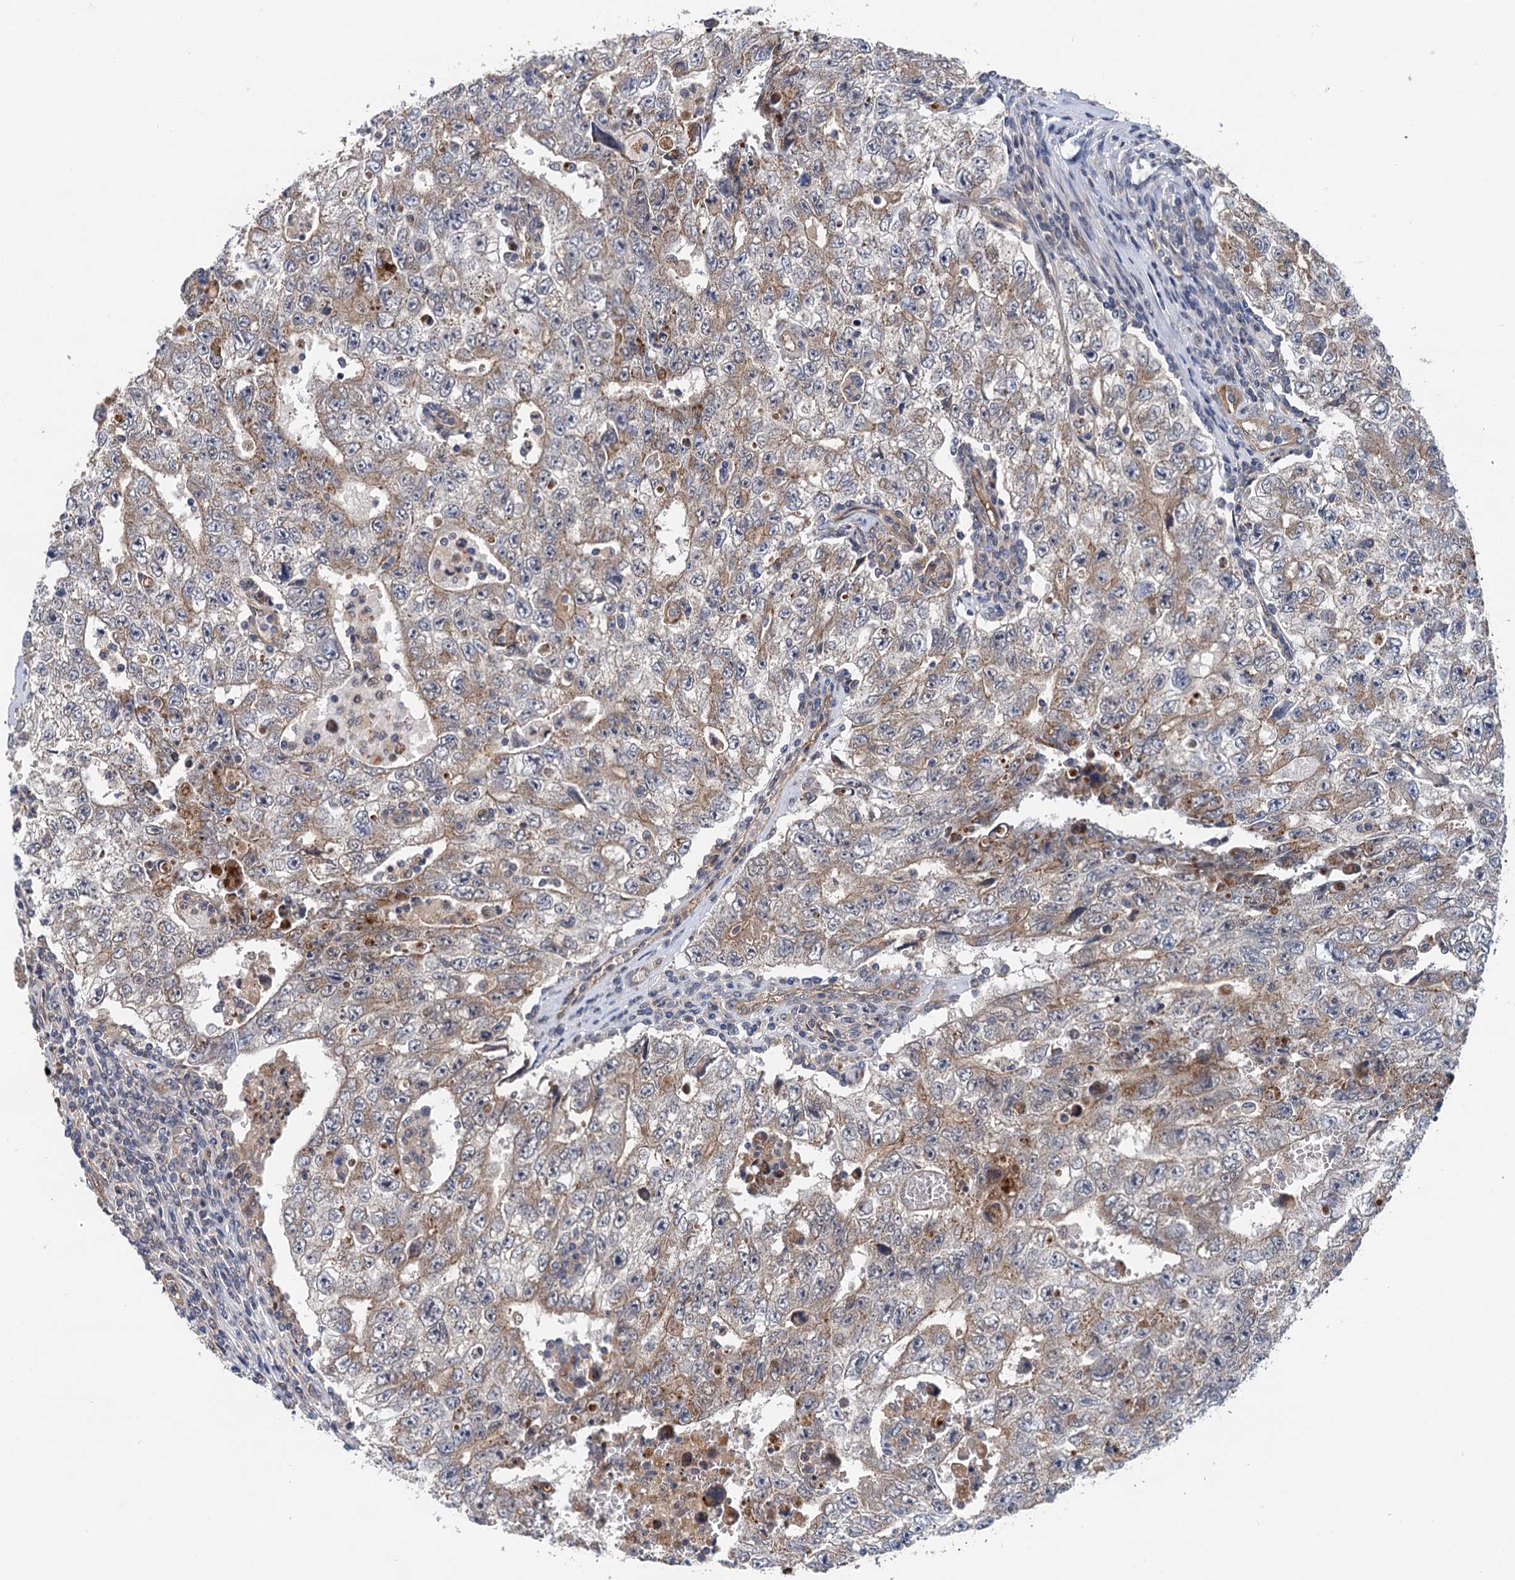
{"staining": {"intensity": "weak", "quantity": "<25%", "location": "cytoplasmic/membranous"}, "tissue": "testis cancer", "cell_type": "Tumor cells", "image_type": "cancer", "snomed": [{"axis": "morphology", "description": "Carcinoma, Embryonal, NOS"}, {"axis": "topography", "description": "Testis"}], "caption": "There is no significant expression in tumor cells of testis cancer. The staining was performed using DAB to visualize the protein expression in brown, while the nuclei were stained in blue with hematoxylin (Magnification: 20x).", "gene": "NLRP10", "patient": {"sex": "male", "age": 17}}